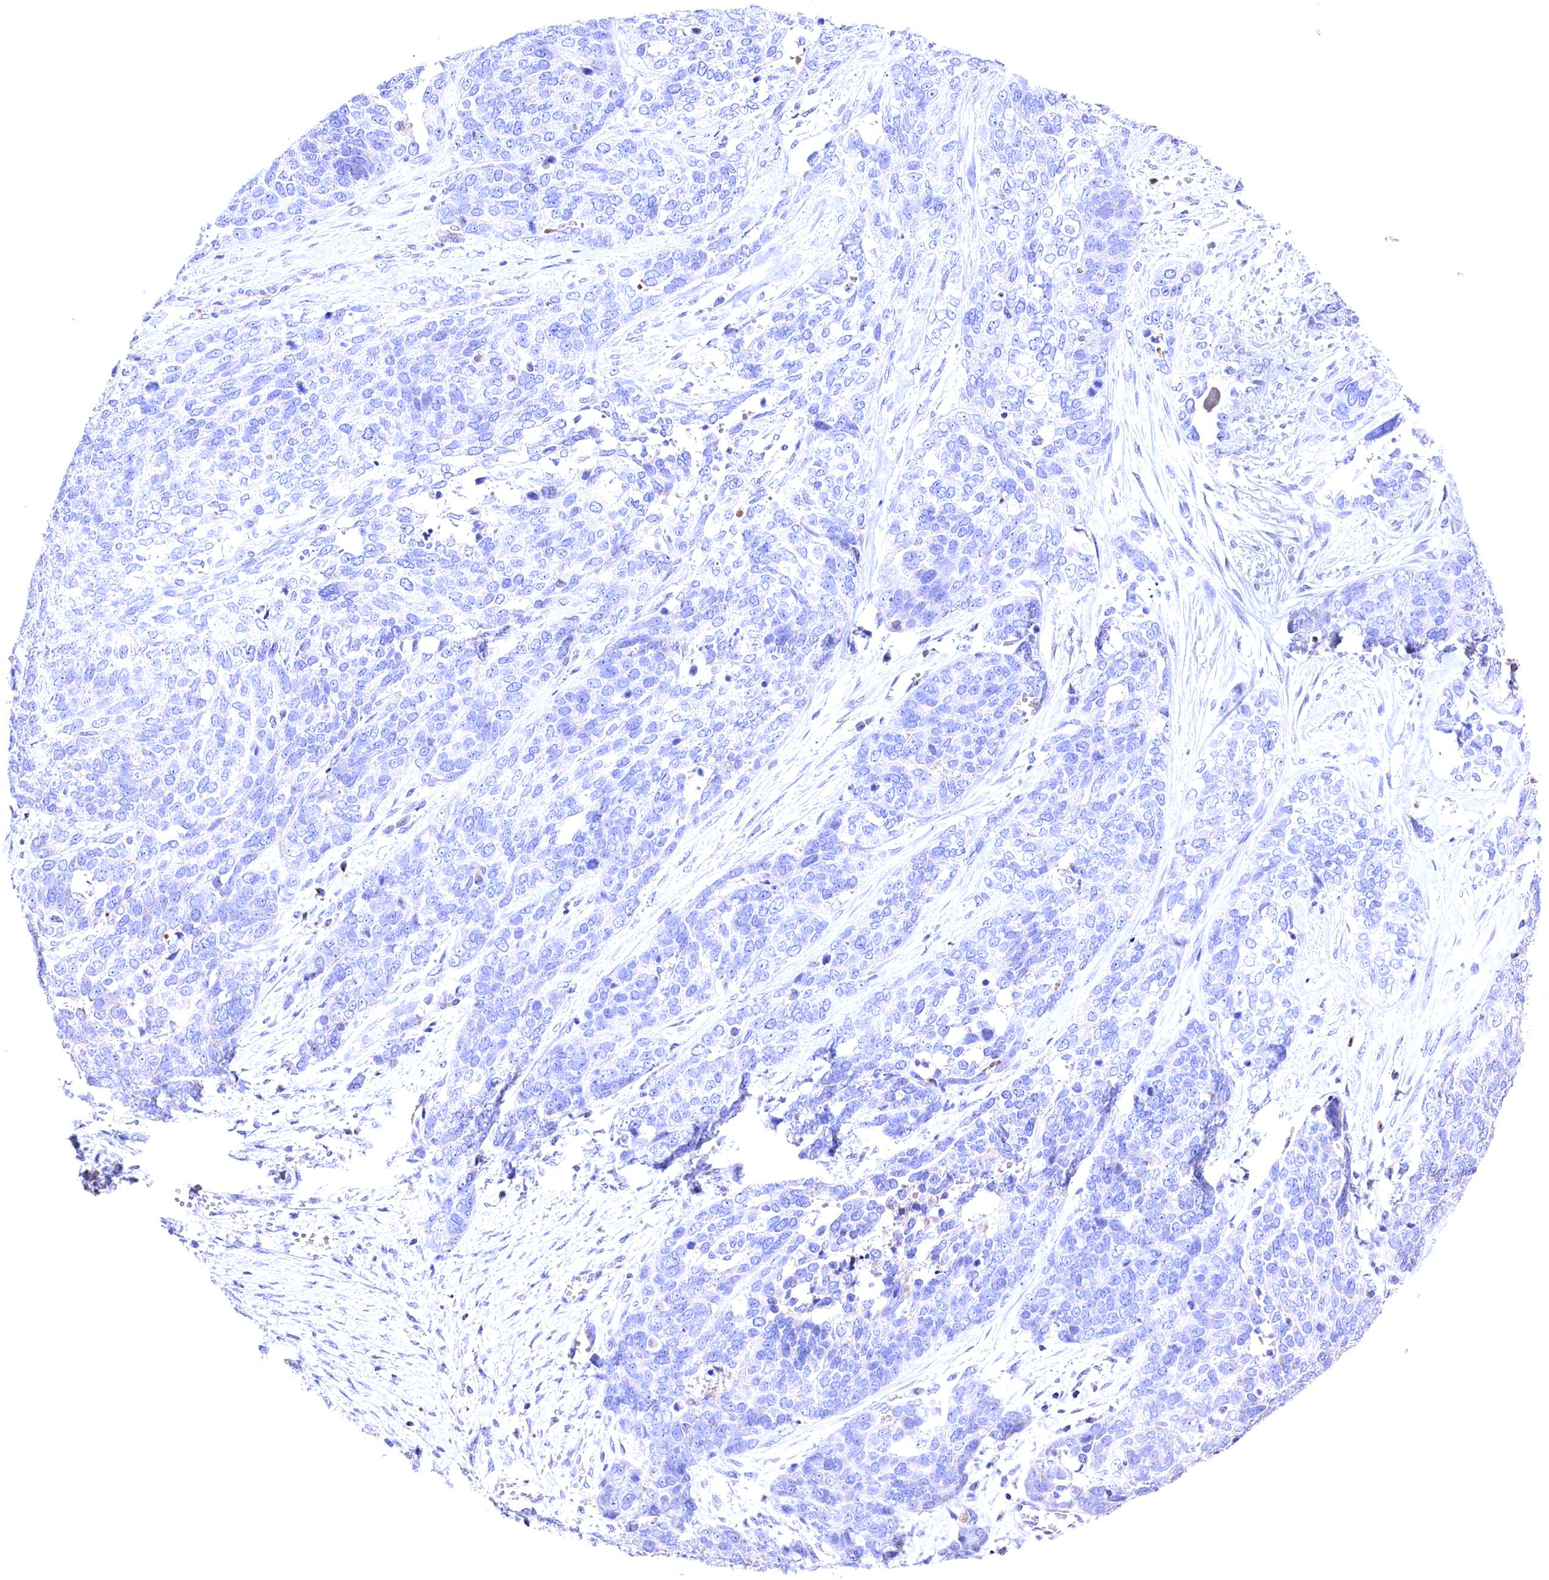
{"staining": {"intensity": "negative", "quantity": "none", "location": "none"}, "tissue": "ovarian cancer", "cell_type": "Tumor cells", "image_type": "cancer", "snomed": [{"axis": "morphology", "description": "Cystadenocarcinoma, serous, NOS"}, {"axis": "topography", "description": "Ovary"}], "caption": "Immunohistochemistry photomicrograph of serous cystadenocarcinoma (ovarian) stained for a protein (brown), which displays no staining in tumor cells.", "gene": "GPR108", "patient": {"sex": "female", "age": 44}}